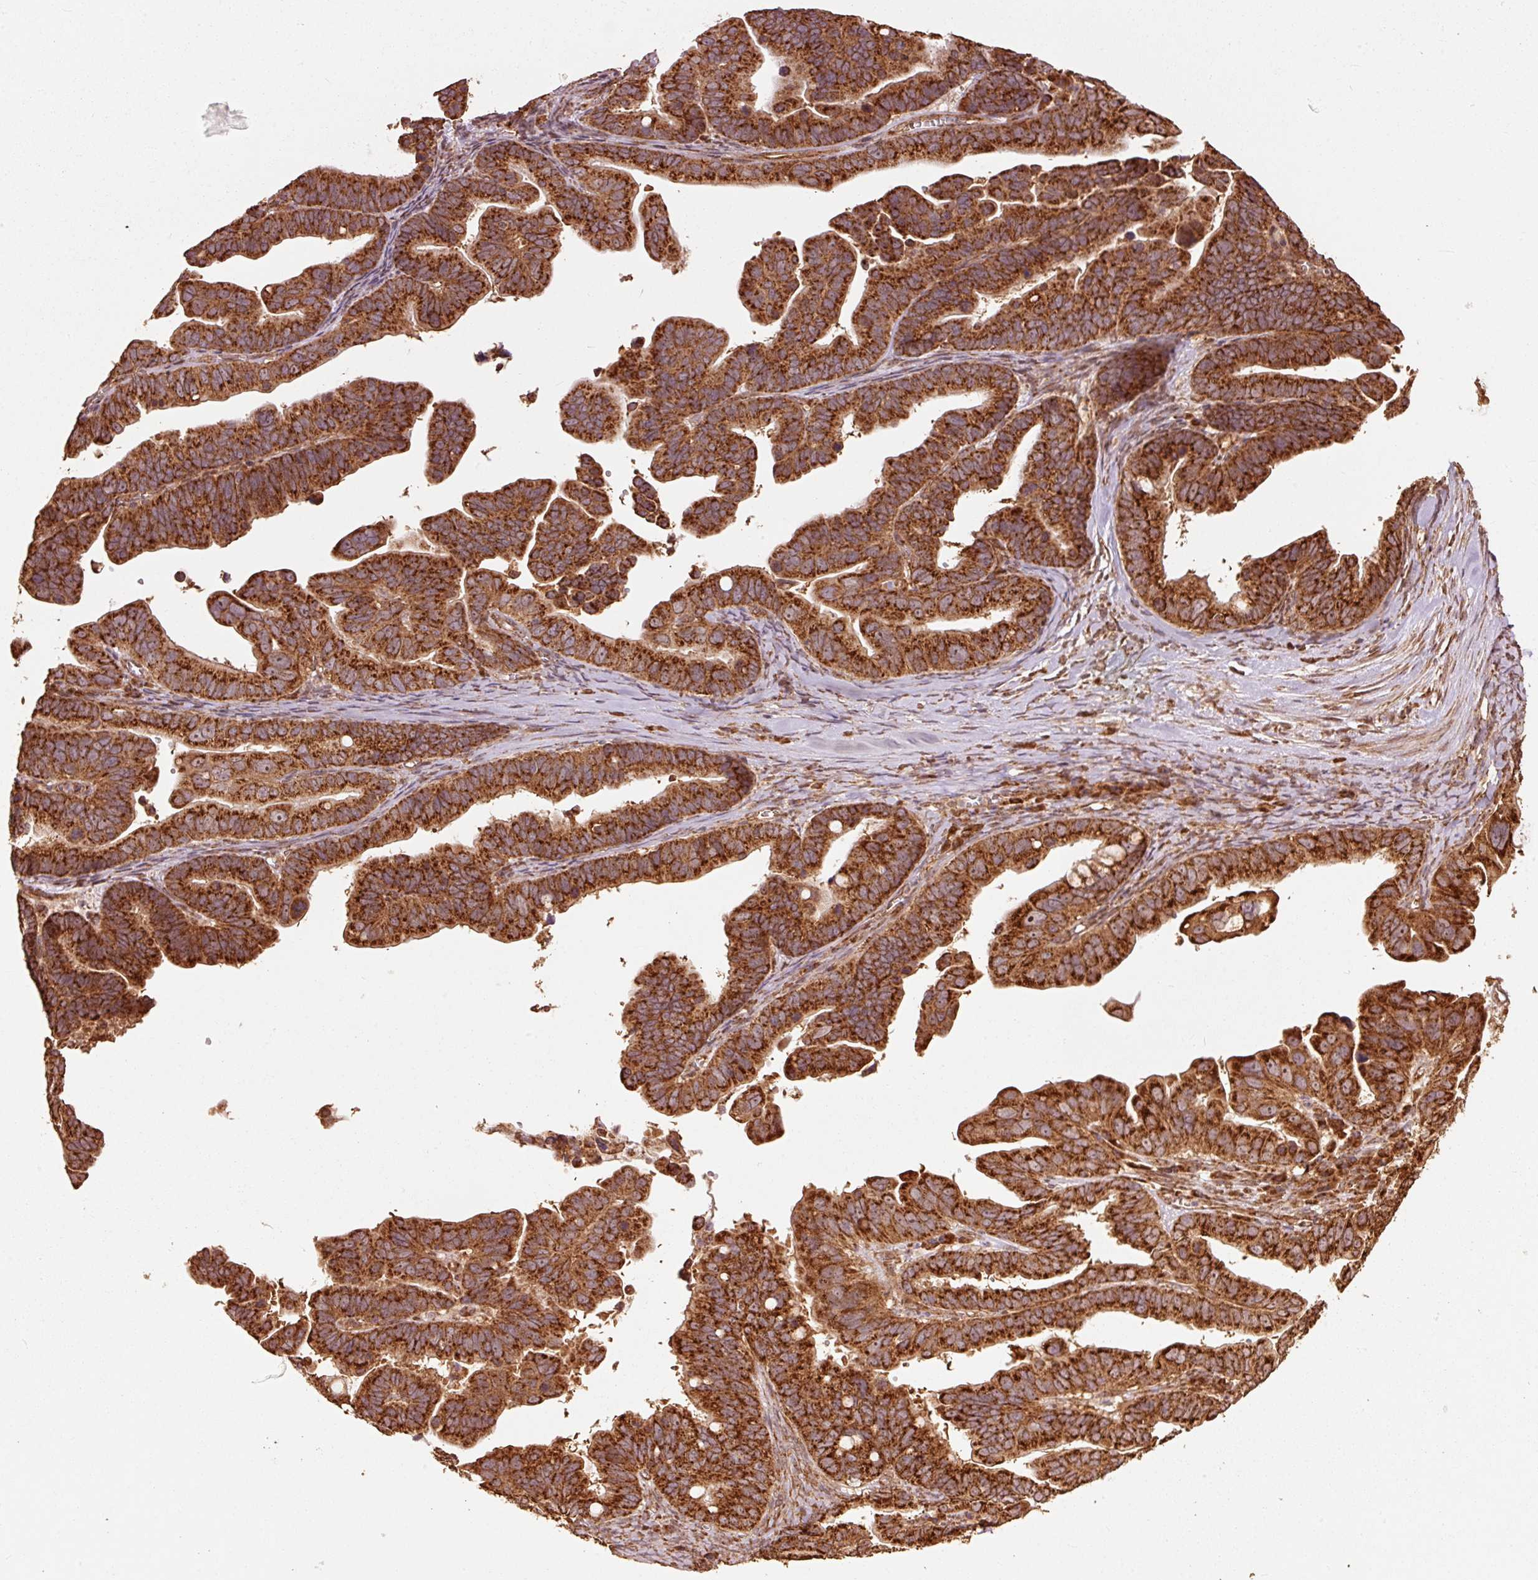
{"staining": {"intensity": "strong", "quantity": ">75%", "location": "cytoplasmic/membranous"}, "tissue": "ovarian cancer", "cell_type": "Tumor cells", "image_type": "cancer", "snomed": [{"axis": "morphology", "description": "Cystadenocarcinoma, serous, NOS"}, {"axis": "topography", "description": "Ovary"}], "caption": "Immunohistochemical staining of human serous cystadenocarcinoma (ovarian) shows high levels of strong cytoplasmic/membranous positivity in about >75% of tumor cells. Ihc stains the protein in brown and the nuclei are stained blue.", "gene": "MRPL16", "patient": {"sex": "female", "age": 56}}